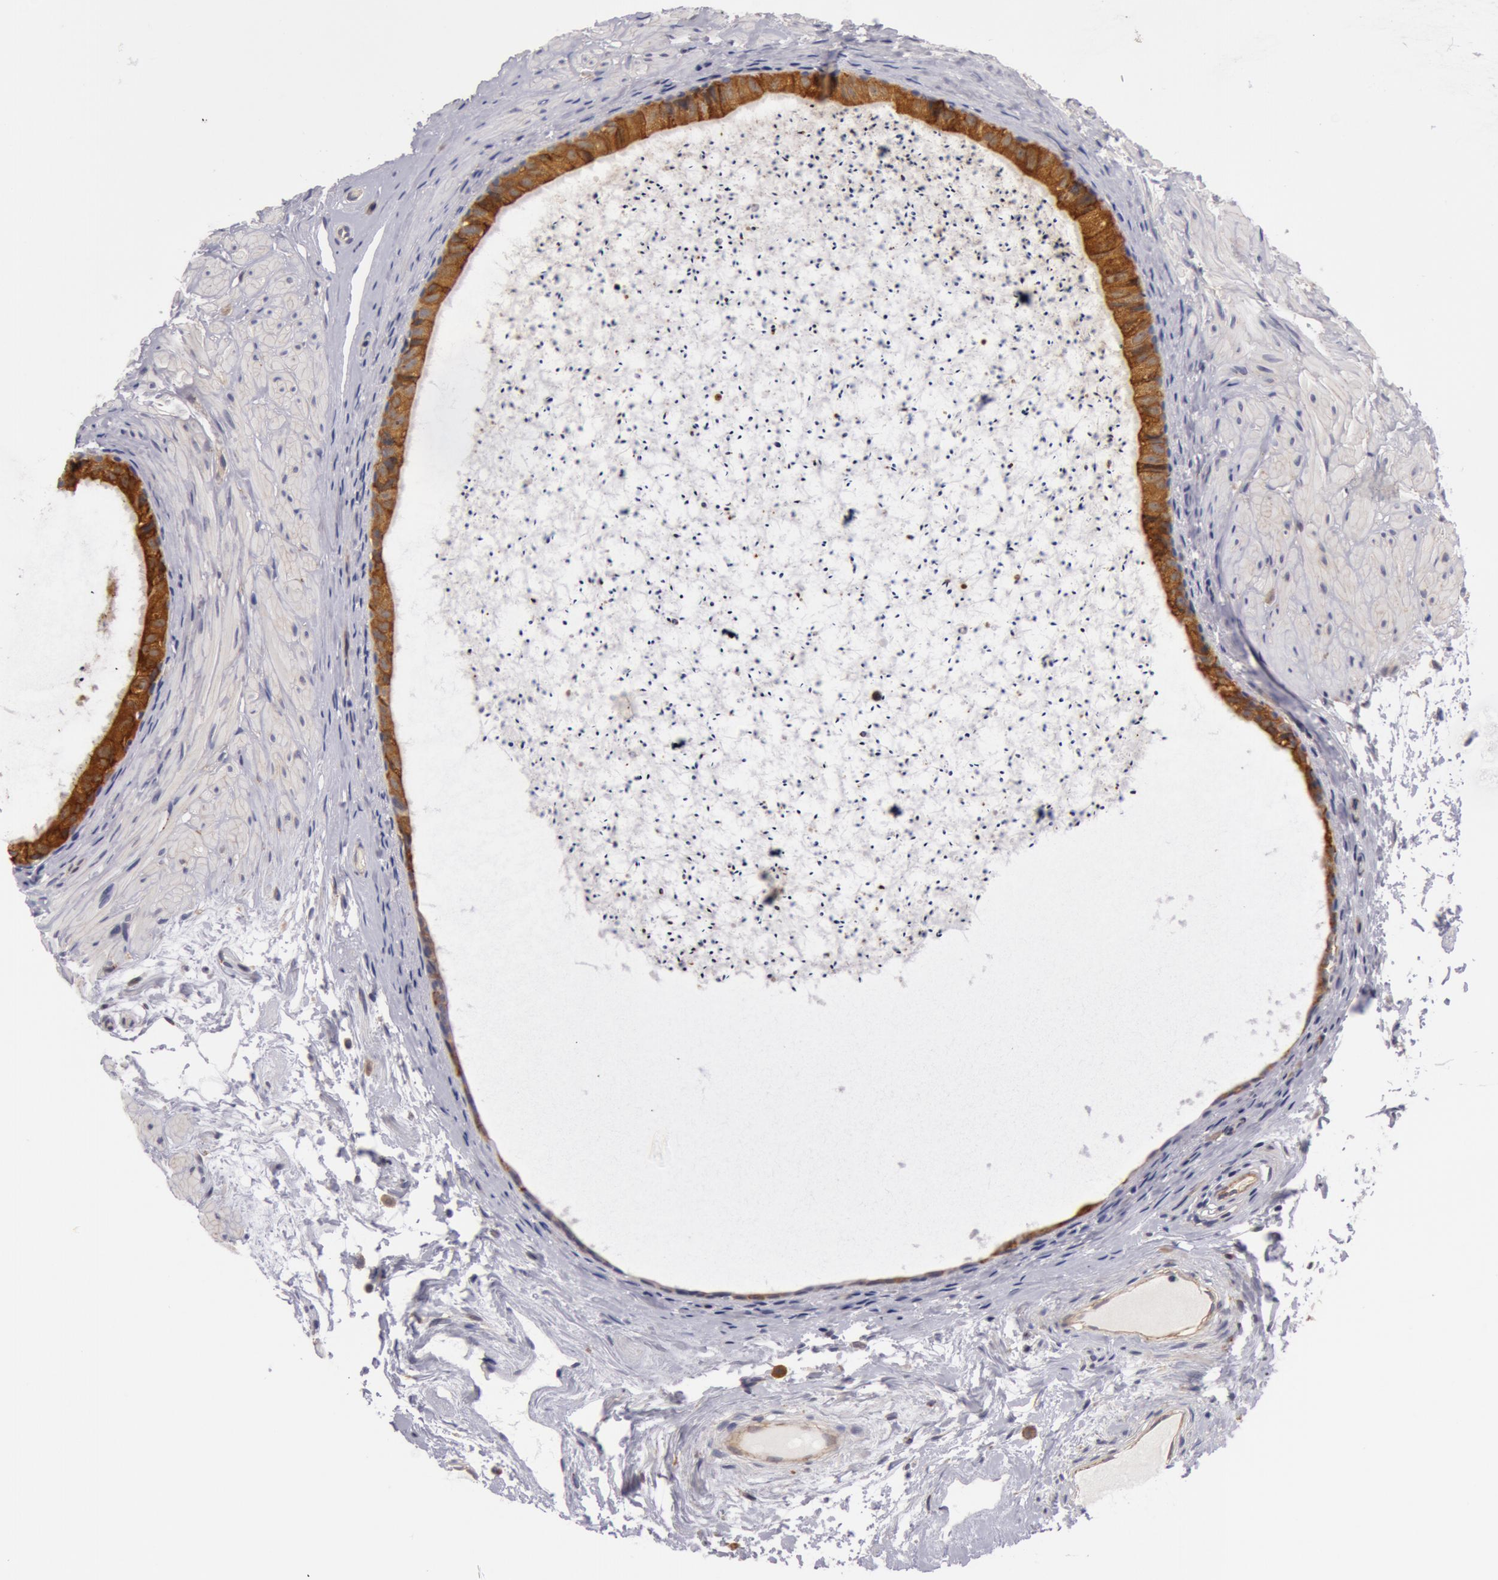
{"staining": {"intensity": "moderate", "quantity": ">75%", "location": "cytoplasmic/membranous"}, "tissue": "epididymis", "cell_type": "Glandular cells", "image_type": "normal", "snomed": [{"axis": "morphology", "description": "Normal tissue, NOS"}, {"axis": "topography", "description": "Epididymis"}], "caption": "A high-resolution micrograph shows IHC staining of benign epididymis, which shows moderate cytoplasmic/membranous positivity in approximately >75% of glandular cells. (brown staining indicates protein expression, while blue staining denotes nuclei).", "gene": "IL23A", "patient": {"sex": "male", "age": 77}}